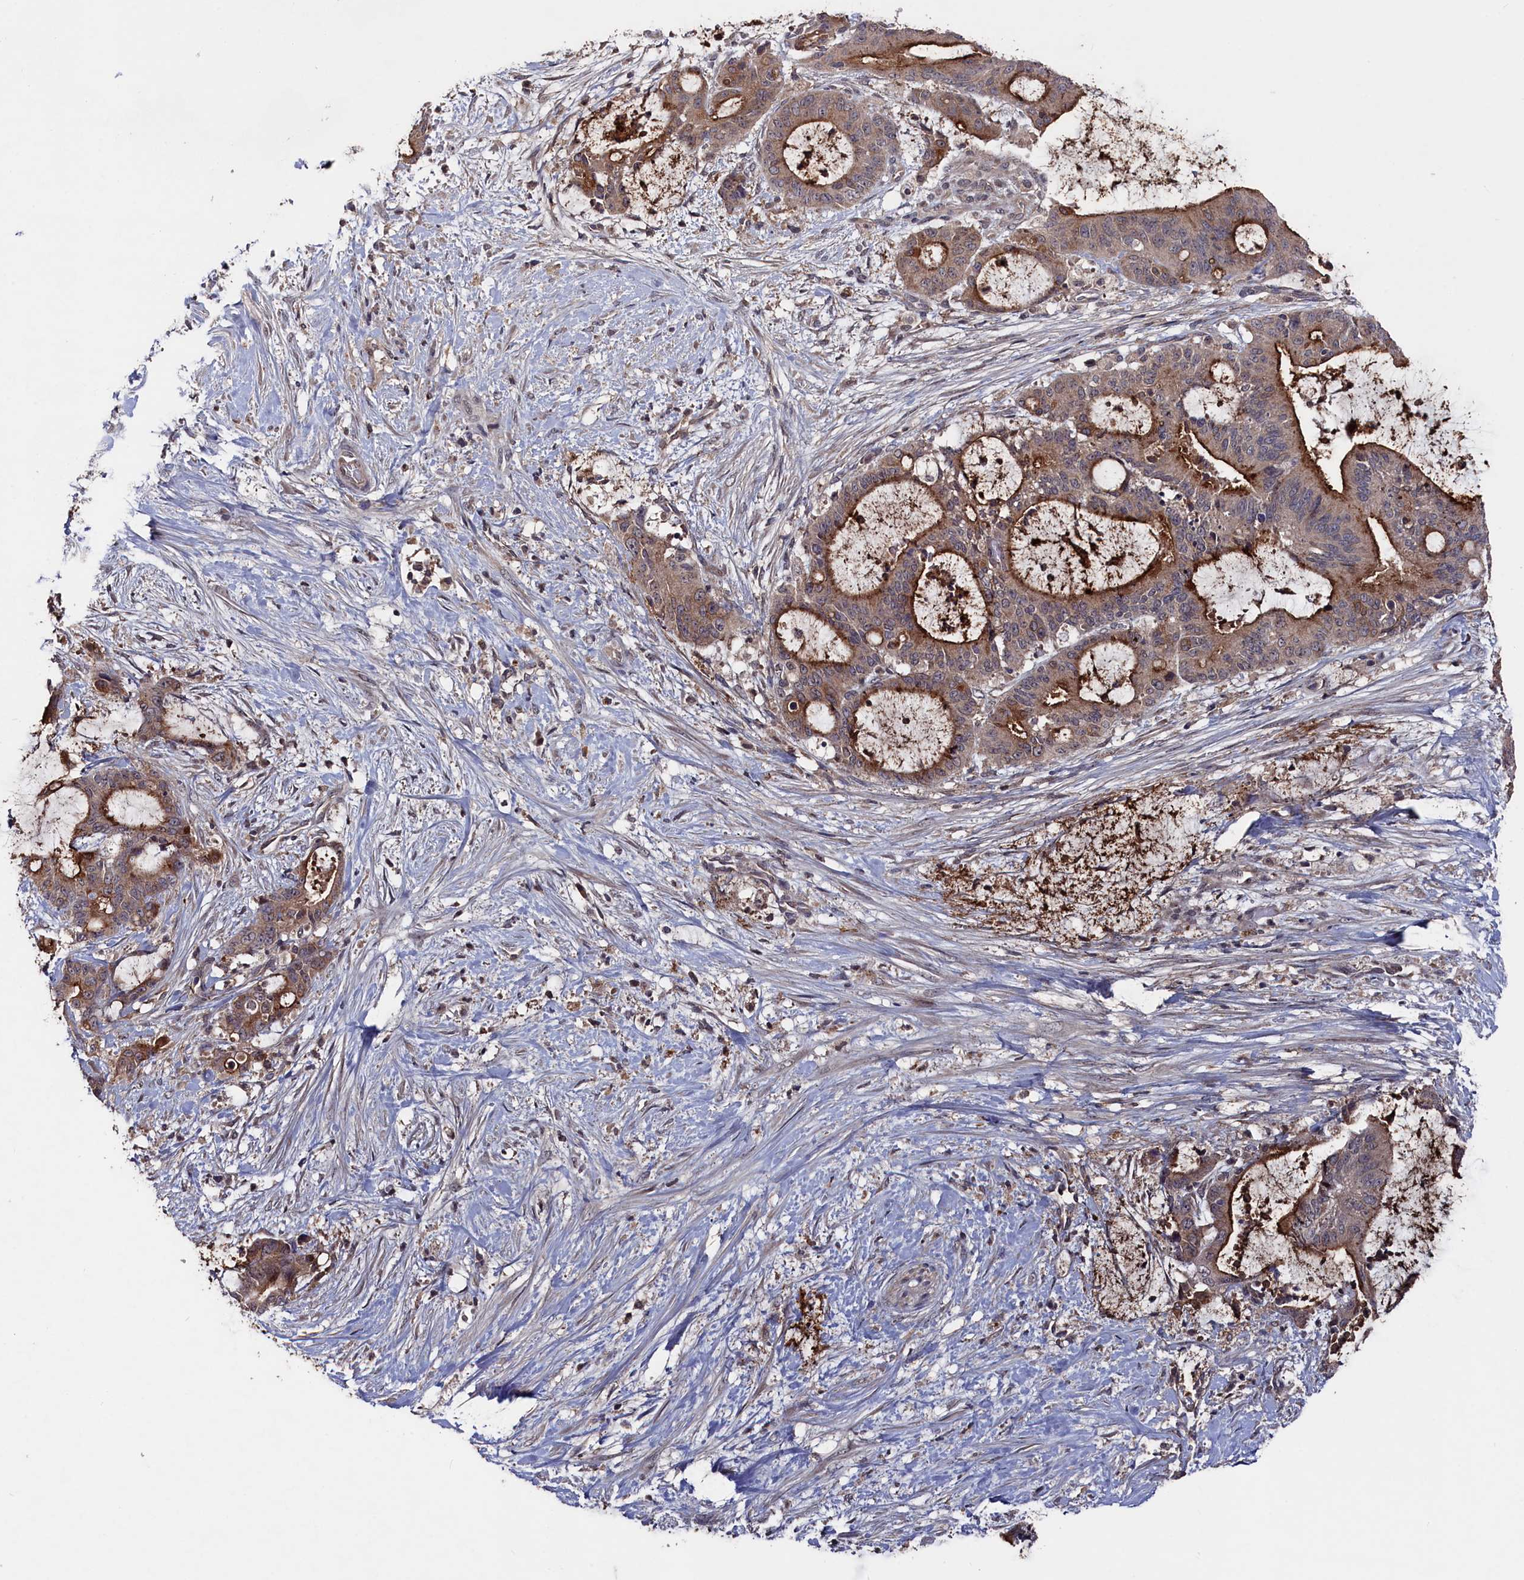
{"staining": {"intensity": "moderate", "quantity": ">75%", "location": "cytoplasmic/membranous"}, "tissue": "liver cancer", "cell_type": "Tumor cells", "image_type": "cancer", "snomed": [{"axis": "morphology", "description": "Normal tissue, NOS"}, {"axis": "morphology", "description": "Cholangiocarcinoma"}, {"axis": "topography", "description": "Liver"}, {"axis": "topography", "description": "Peripheral nerve tissue"}], "caption": "There is medium levels of moderate cytoplasmic/membranous staining in tumor cells of liver cancer (cholangiocarcinoma), as demonstrated by immunohistochemical staining (brown color).", "gene": "TMC5", "patient": {"sex": "female", "age": 73}}